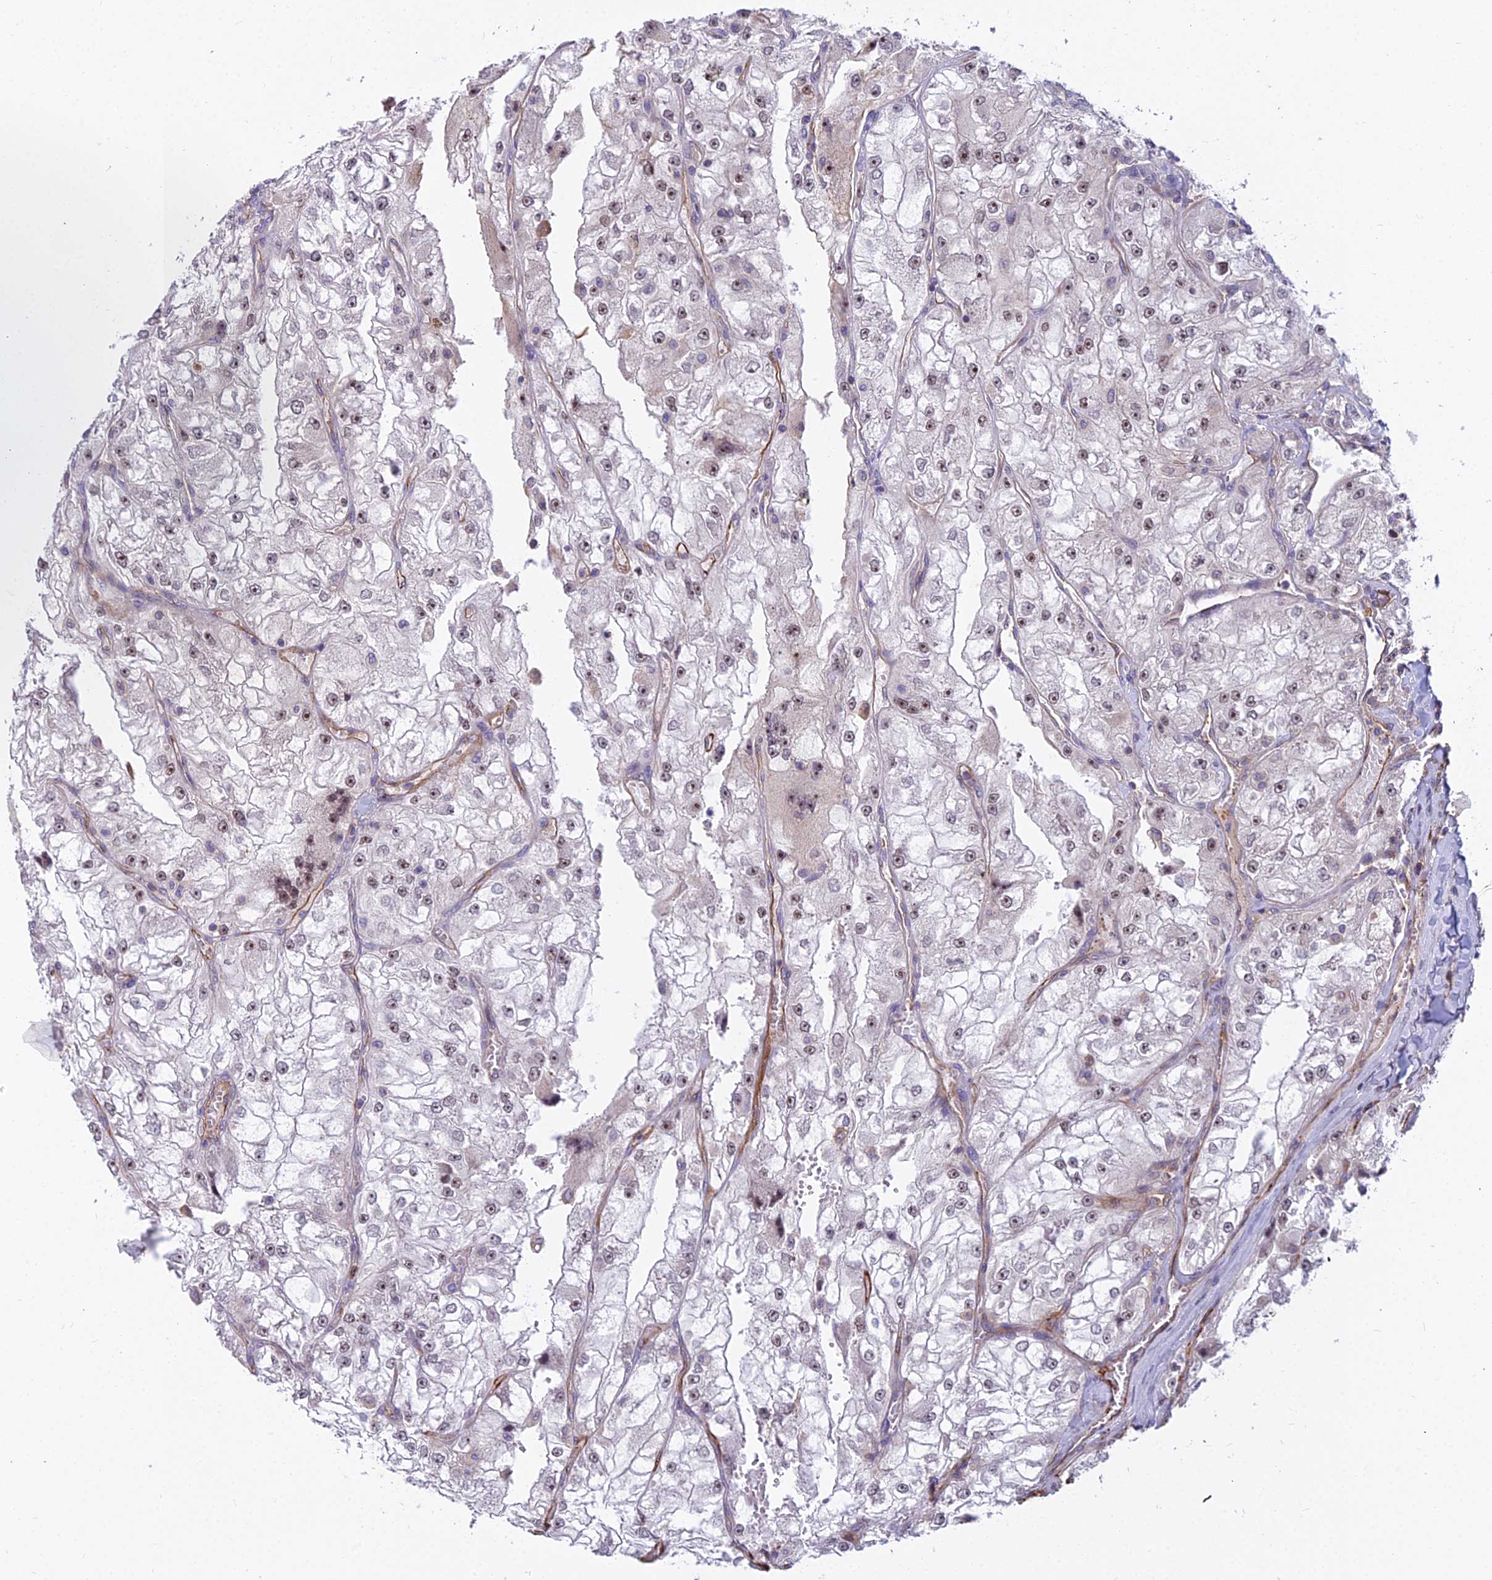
{"staining": {"intensity": "moderate", "quantity": "<25%", "location": "nuclear"}, "tissue": "renal cancer", "cell_type": "Tumor cells", "image_type": "cancer", "snomed": [{"axis": "morphology", "description": "Adenocarcinoma, NOS"}, {"axis": "topography", "description": "Kidney"}], "caption": "Moderate nuclear protein expression is seen in about <25% of tumor cells in renal cancer.", "gene": "TCEA3", "patient": {"sex": "female", "age": 72}}